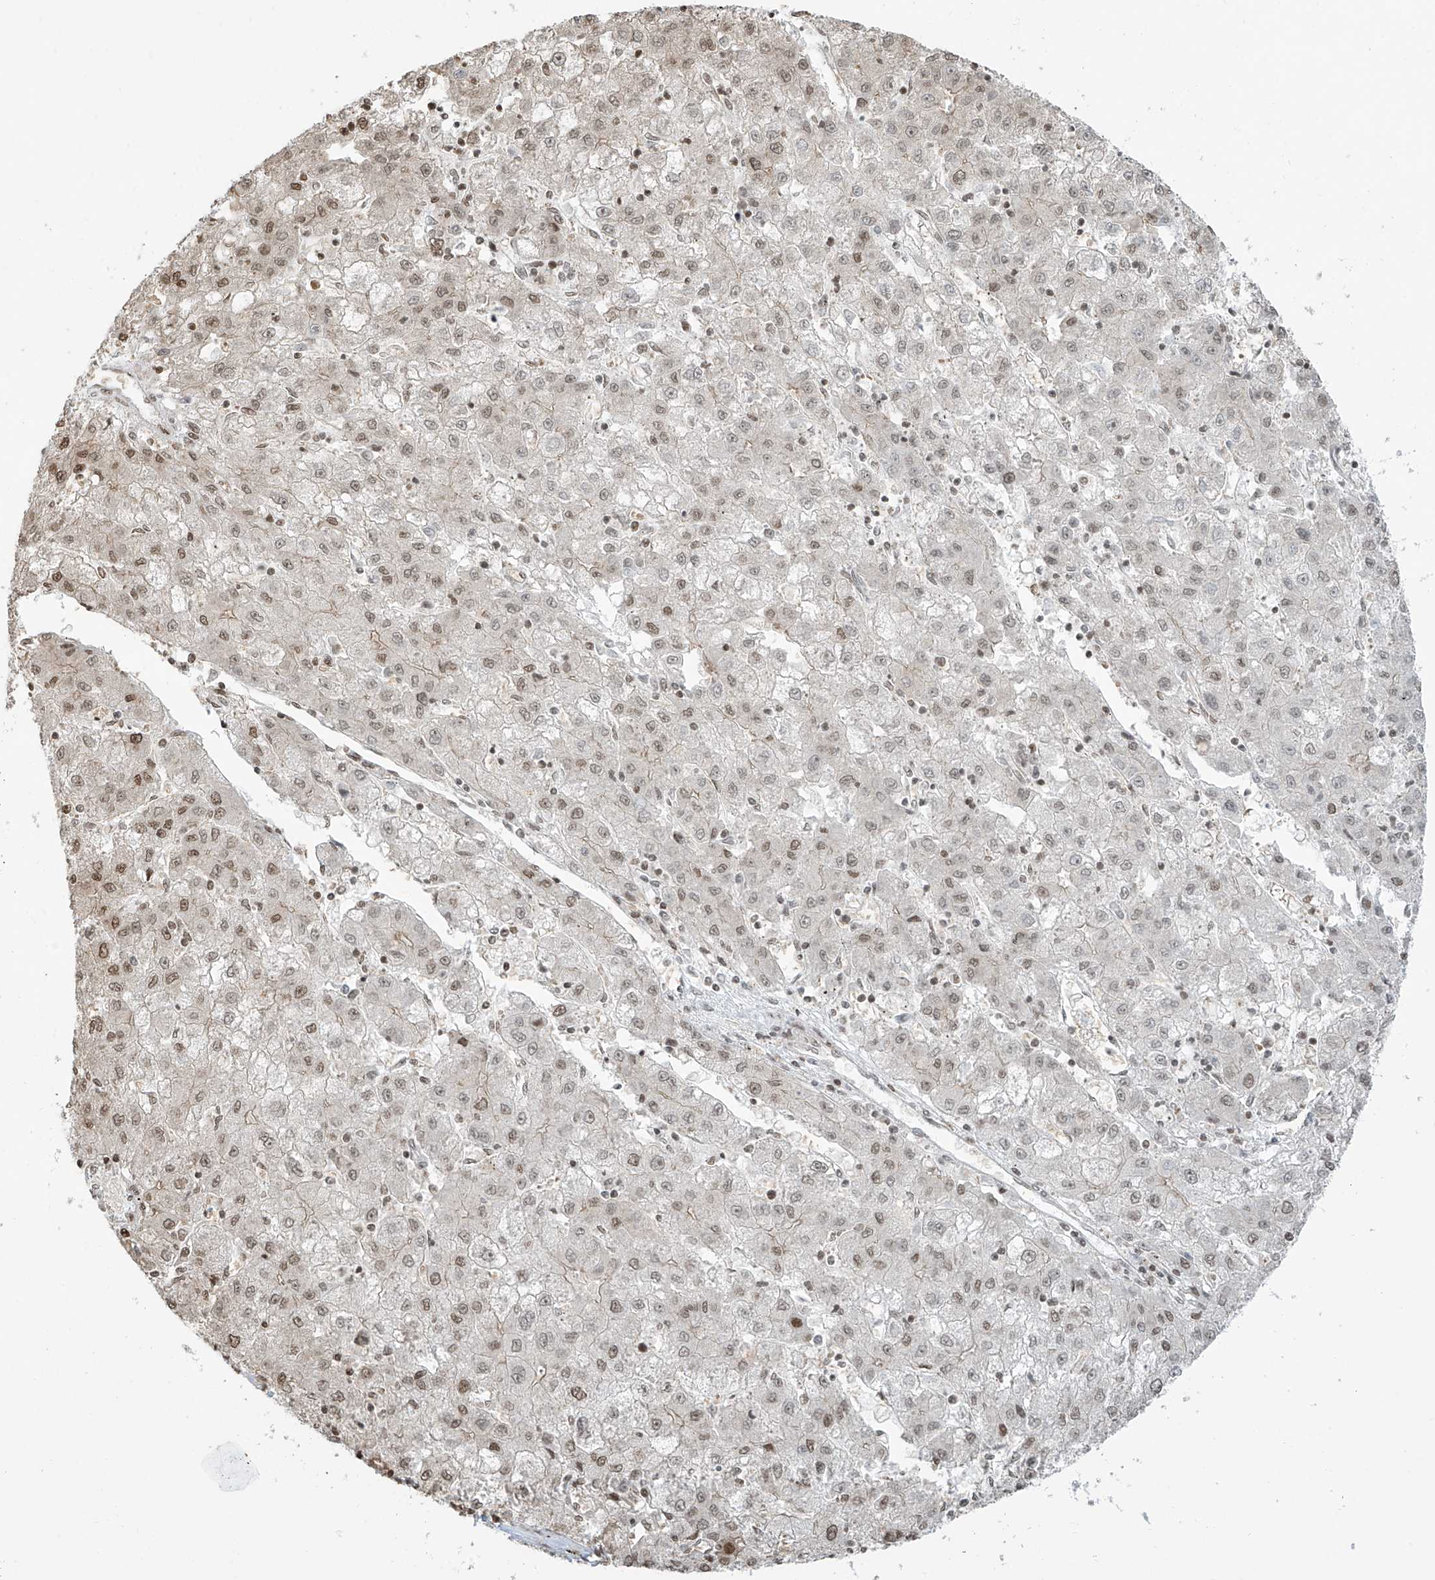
{"staining": {"intensity": "moderate", "quantity": "25%-75%", "location": "nuclear"}, "tissue": "liver cancer", "cell_type": "Tumor cells", "image_type": "cancer", "snomed": [{"axis": "morphology", "description": "Carcinoma, Hepatocellular, NOS"}, {"axis": "topography", "description": "Liver"}], "caption": "Tumor cells exhibit medium levels of moderate nuclear staining in approximately 25%-75% of cells in human liver cancer (hepatocellular carcinoma). The staining was performed using DAB (3,3'-diaminobenzidine) to visualize the protein expression in brown, while the nuclei were stained in blue with hematoxylin (Magnification: 20x).", "gene": "VMP1", "patient": {"sex": "male", "age": 72}}